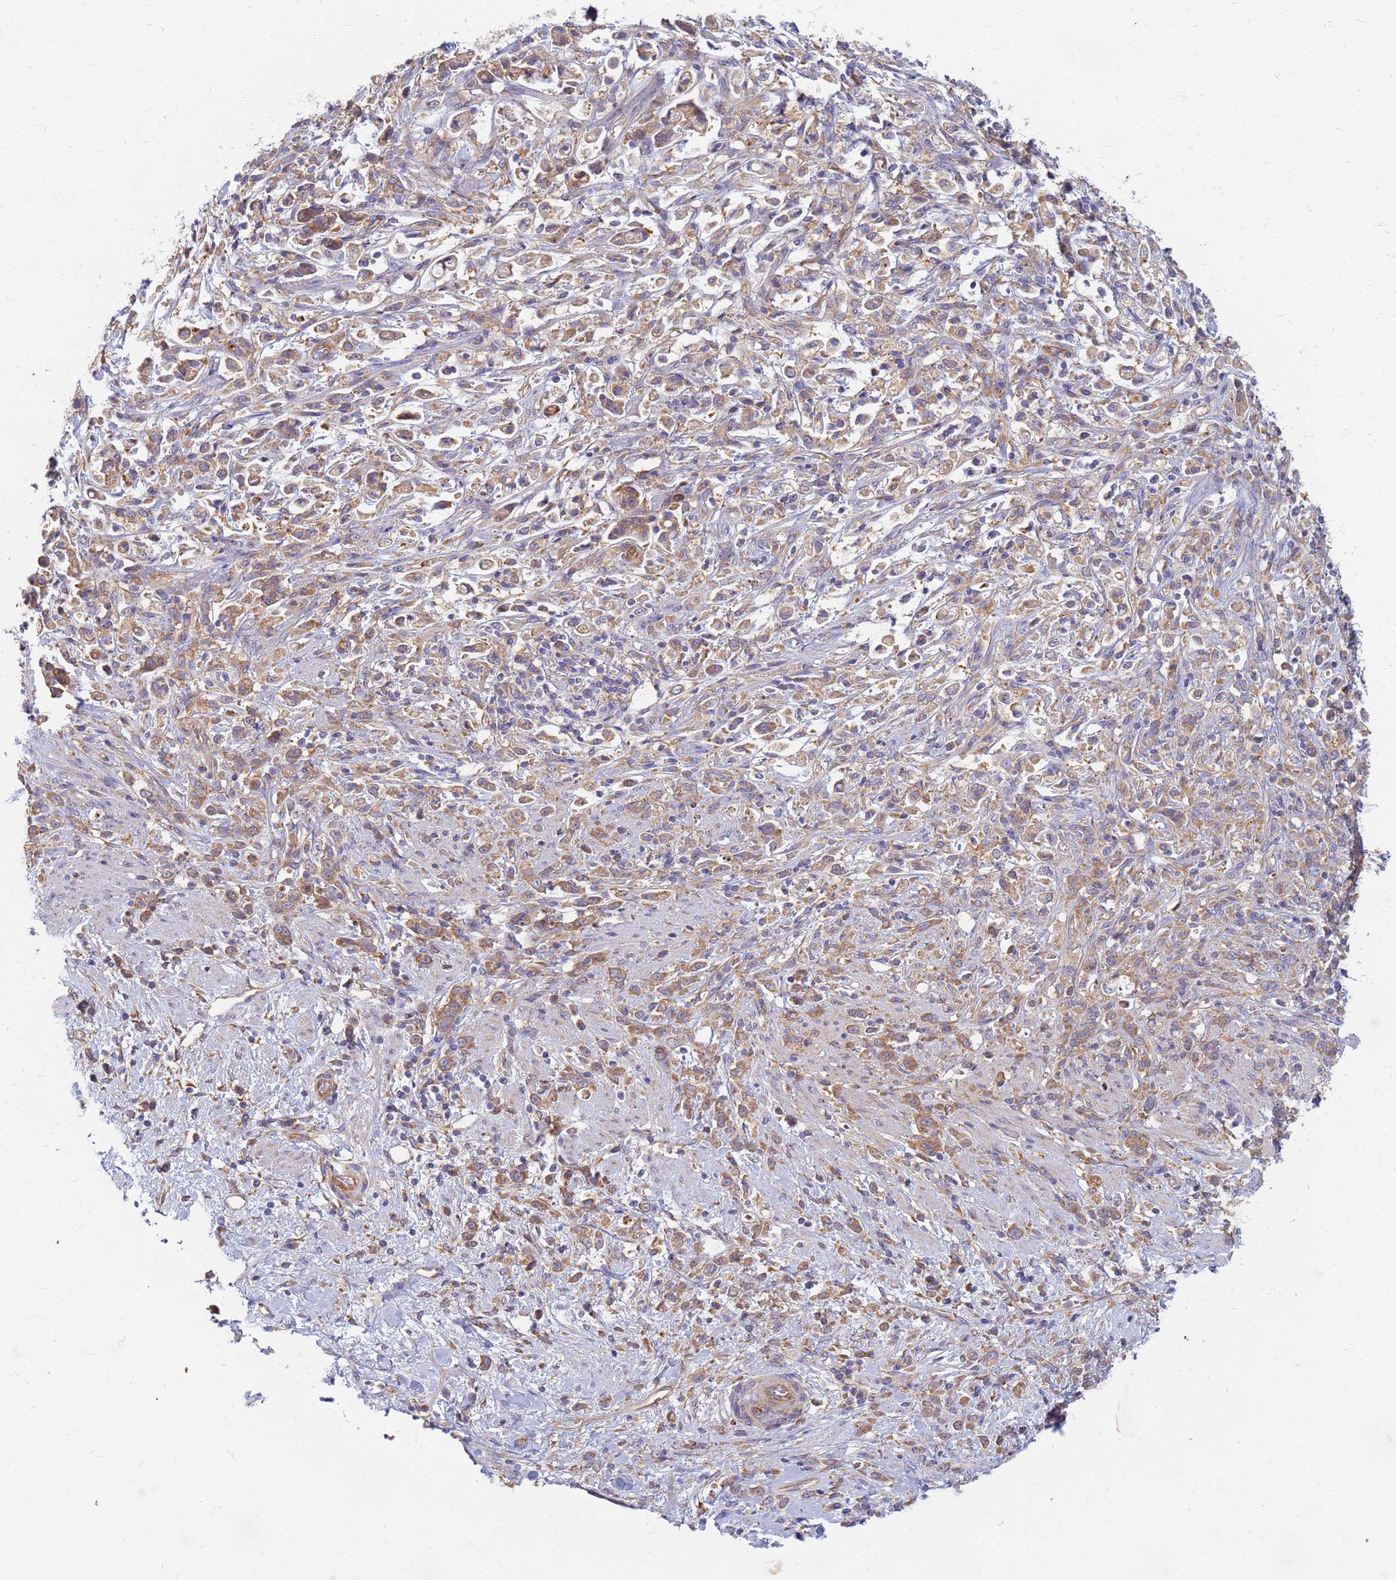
{"staining": {"intensity": "moderate", "quantity": ">75%", "location": "cytoplasmic/membranous"}, "tissue": "stomach cancer", "cell_type": "Tumor cells", "image_type": "cancer", "snomed": [{"axis": "morphology", "description": "Adenocarcinoma, NOS"}, {"axis": "topography", "description": "Stomach"}], "caption": "A histopathology image of stomach cancer (adenocarcinoma) stained for a protein demonstrates moderate cytoplasmic/membranous brown staining in tumor cells. Using DAB (3,3'-diaminobenzidine) (brown) and hematoxylin (blue) stains, captured at high magnification using brightfield microscopy.", "gene": "EEA1", "patient": {"sex": "female", "age": 60}}